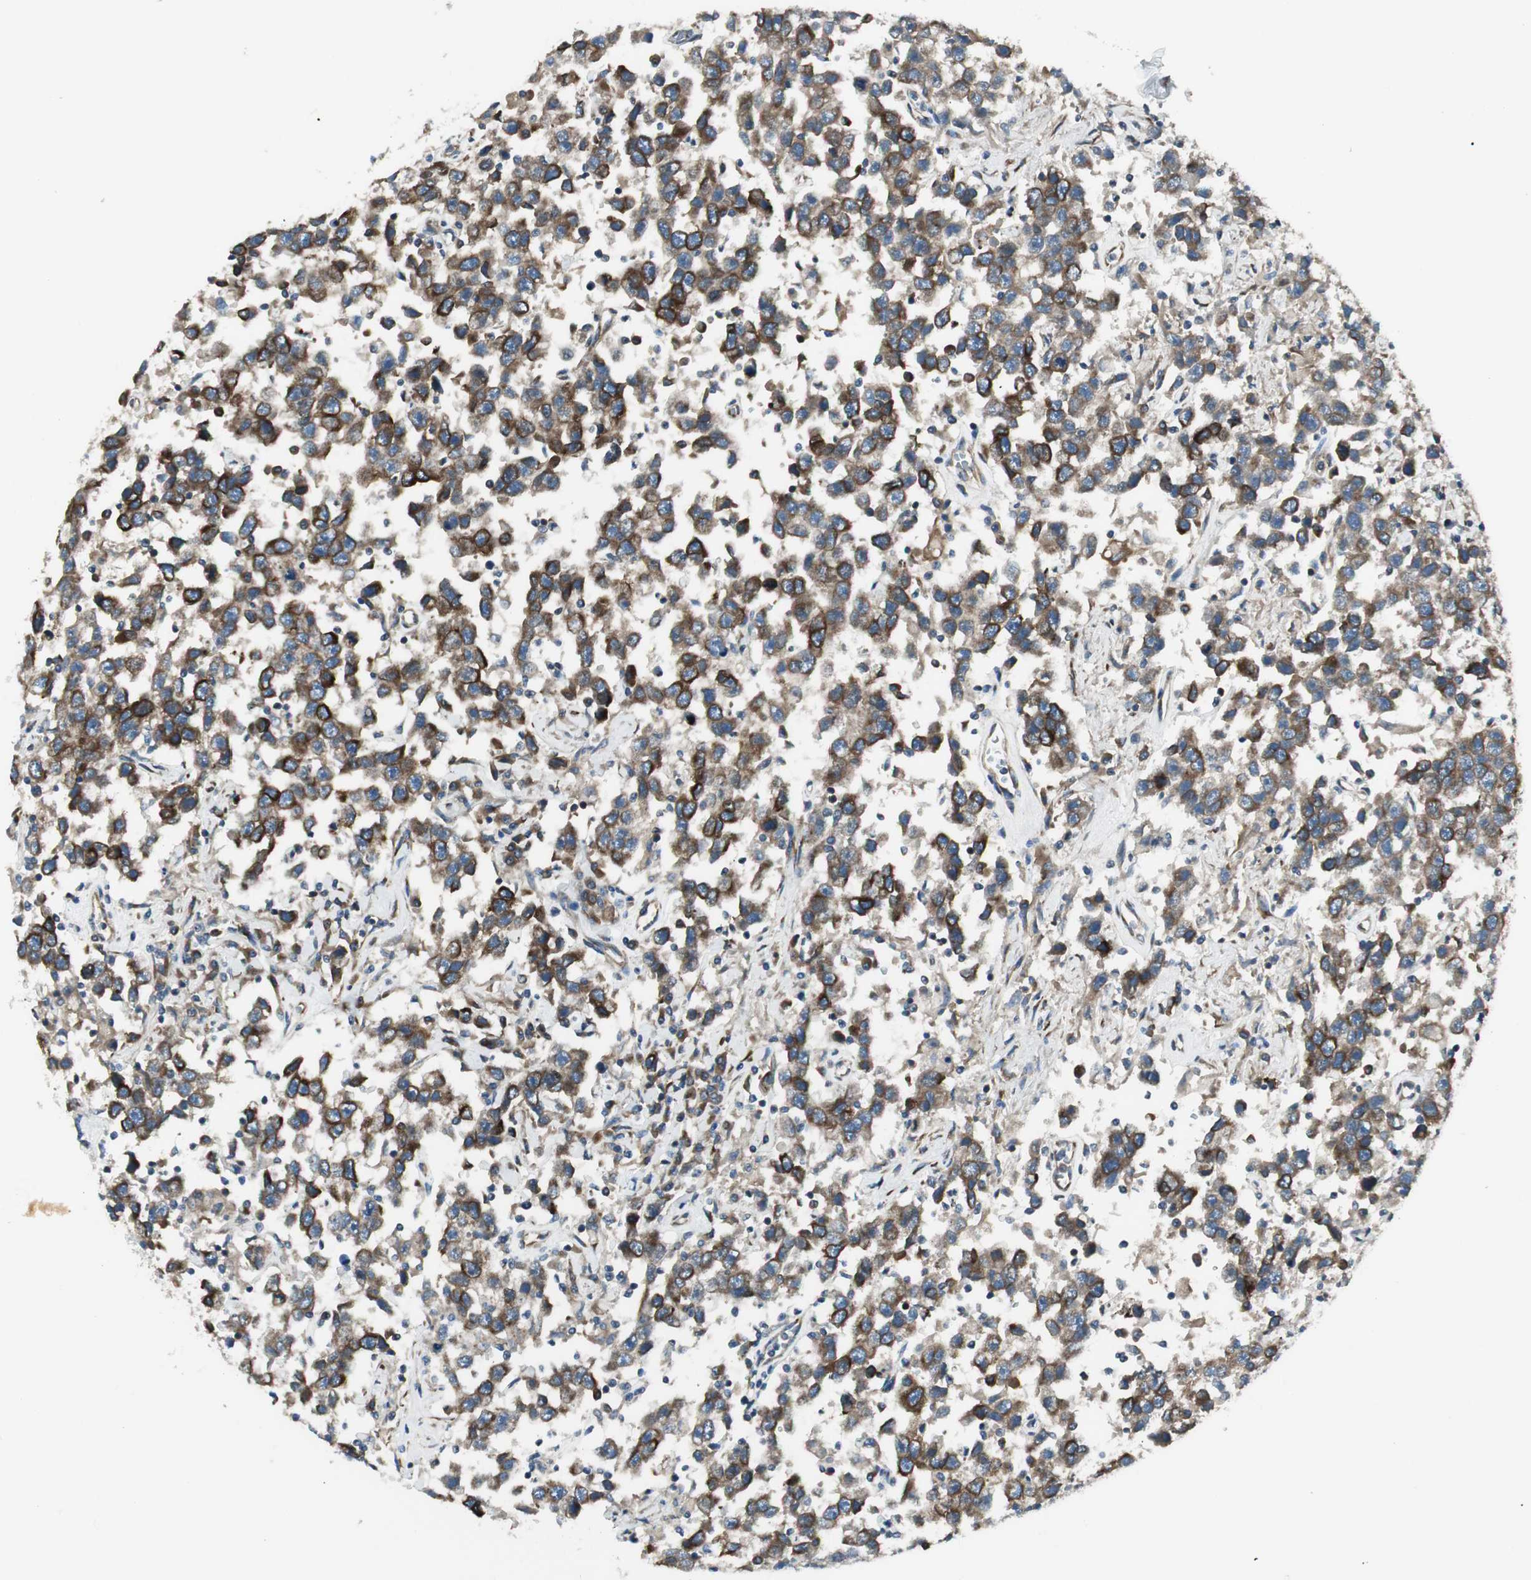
{"staining": {"intensity": "strong", "quantity": ">75%", "location": "cytoplasmic/membranous"}, "tissue": "testis cancer", "cell_type": "Tumor cells", "image_type": "cancer", "snomed": [{"axis": "morphology", "description": "Seminoma, NOS"}, {"axis": "topography", "description": "Testis"}], "caption": "Immunohistochemistry (IHC) staining of testis cancer, which demonstrates high levels of strong cytoplasmic/membranous expression in approximately >75% of tumor cells indicating strong cytoplasmic/membranous protein expression. The staining was performed using DAB (brown) for protein detection and nuclei were counterstained in hematoxylin (blue).", "gene": "PRKG1", "patient": {"sex": "male", "age": 41}}